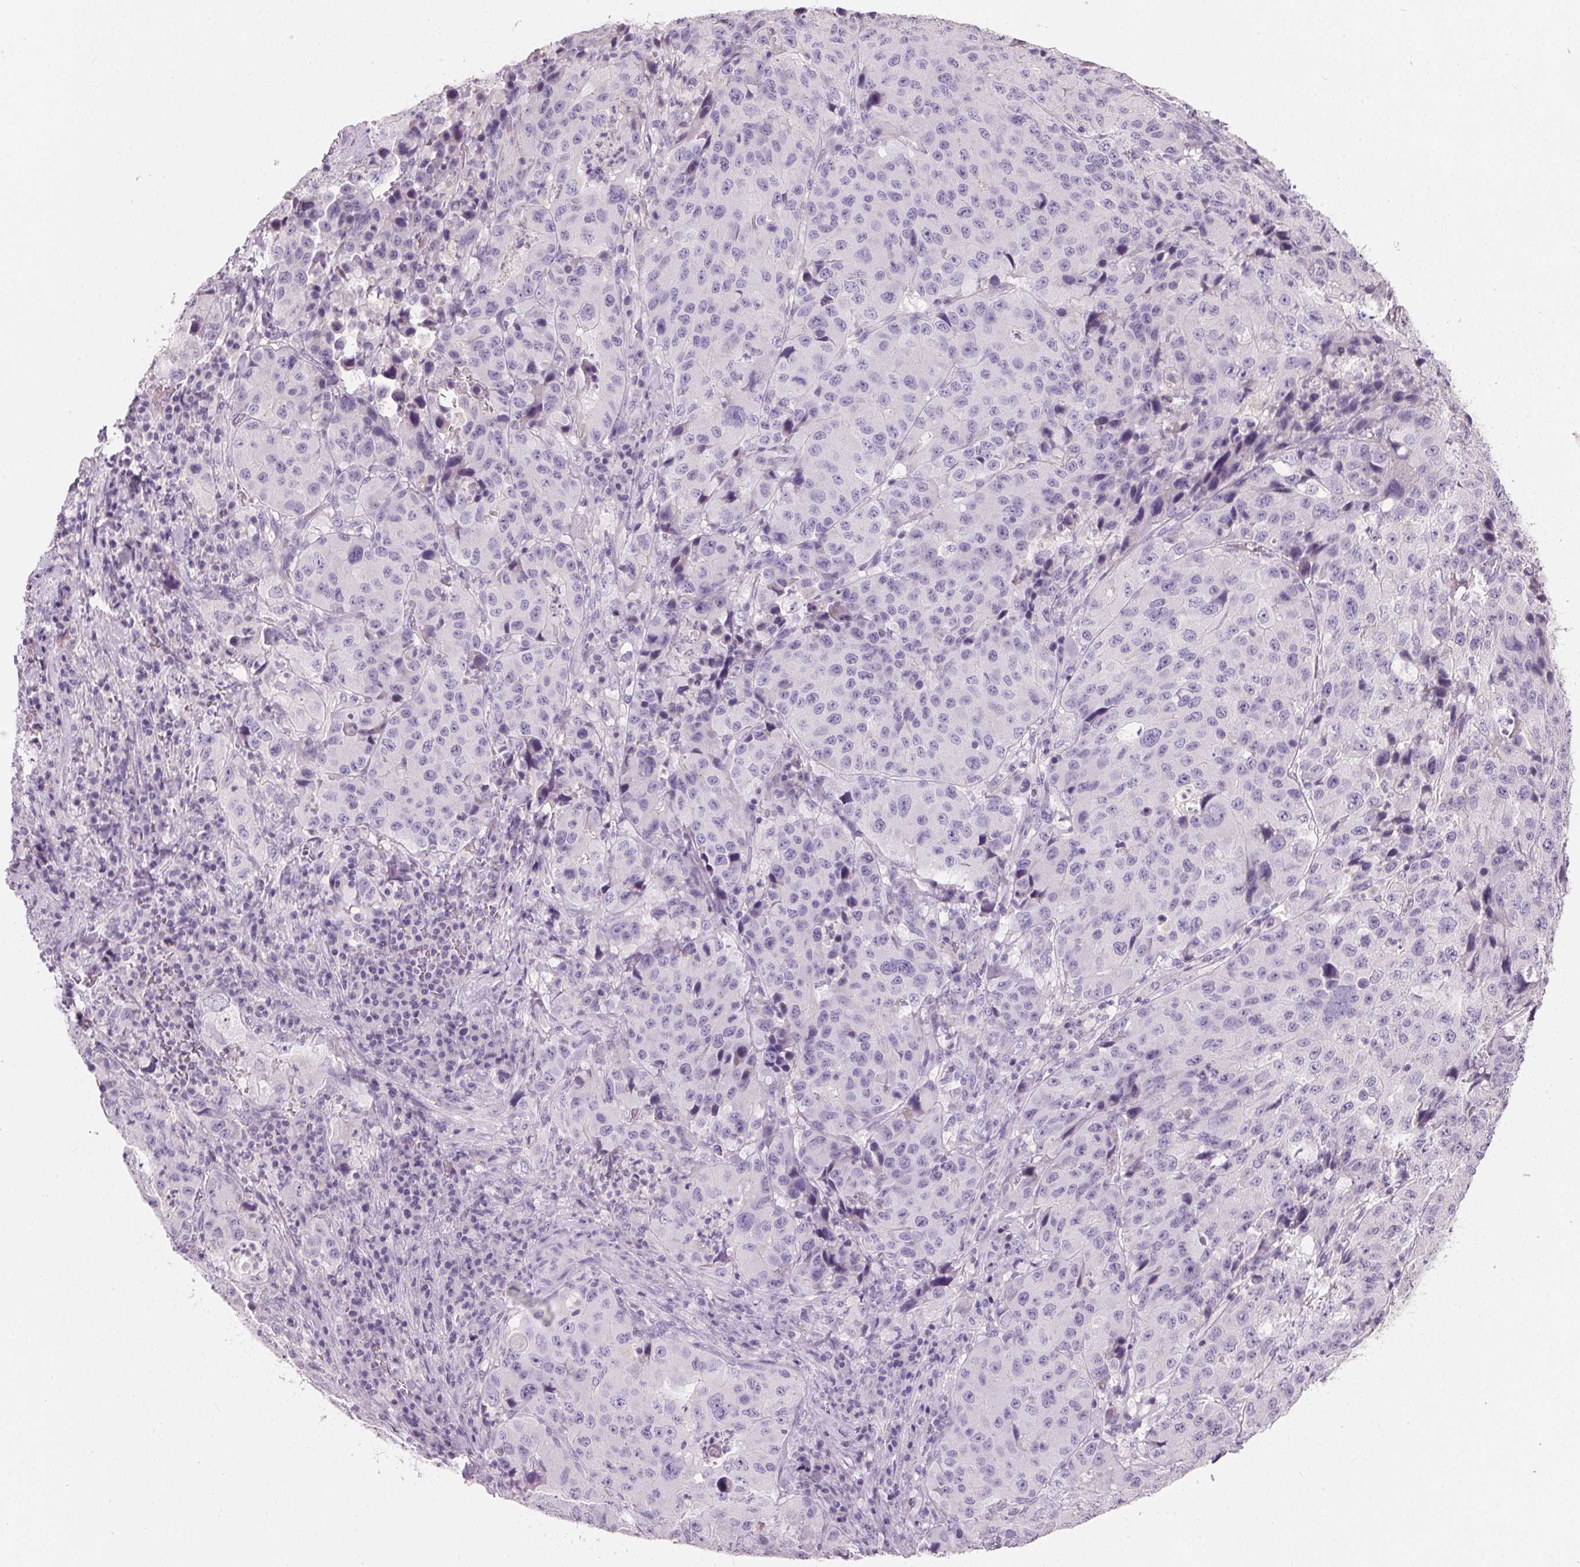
{"staining": {"intensity": "negative", "quantity": "none", "location": "none"}, "tissue": "stomach cancer", "cell_type": "Tumor cells", "image_type": "cancer", "snomed": [{"axis": "morphology", "description": "Adenocarcinoma, NOS"}, {"axis": "topography", "description": "Stomach"}], "caption": "Protein analysis of stomach cancer (adenocarcinoma) shows no significant positivity in tumor cells.", "gene": "HSD17B1", "patient": {"sex": "male", "age": 71}}